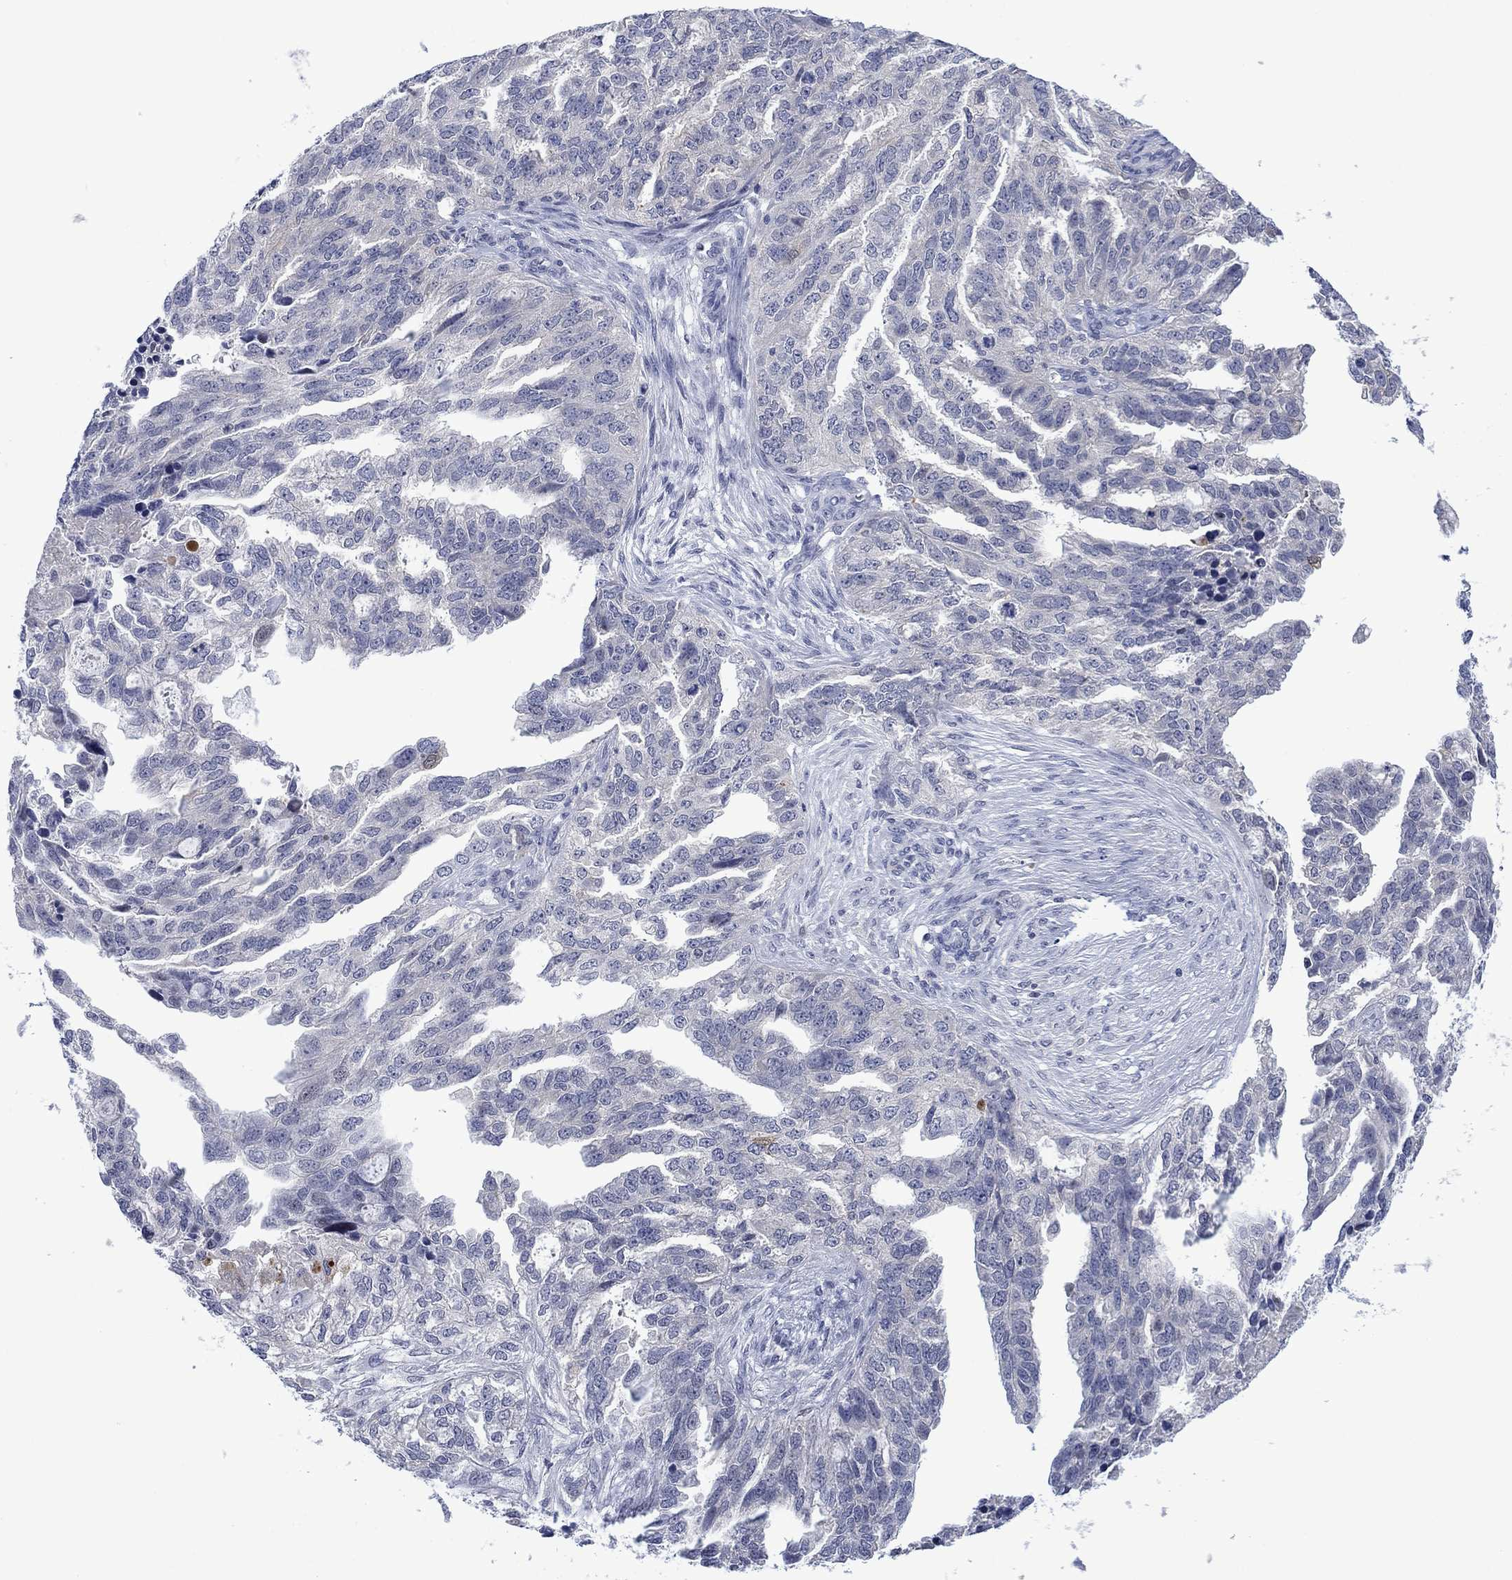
{"staining": {"intensity": "negative", "quantity": "none", "location": "none"}, "tissue": "ovarian cancer", "cell_type": "Tumor cells", "image_type": "cancer", "snomed": [{"axis": "morphology", "description": "Cystadenocarcinoma, serous, NOS"}, {"axis": "topography", "description": "Ovary"}], "caption": "Ovarian cancer (serous cystadenocarcinoma) stained for a protein using immunohistochemistry displays no expression tumor cells.", "gene": "AGL", "patient": {"sex": "female", "age": 51}}